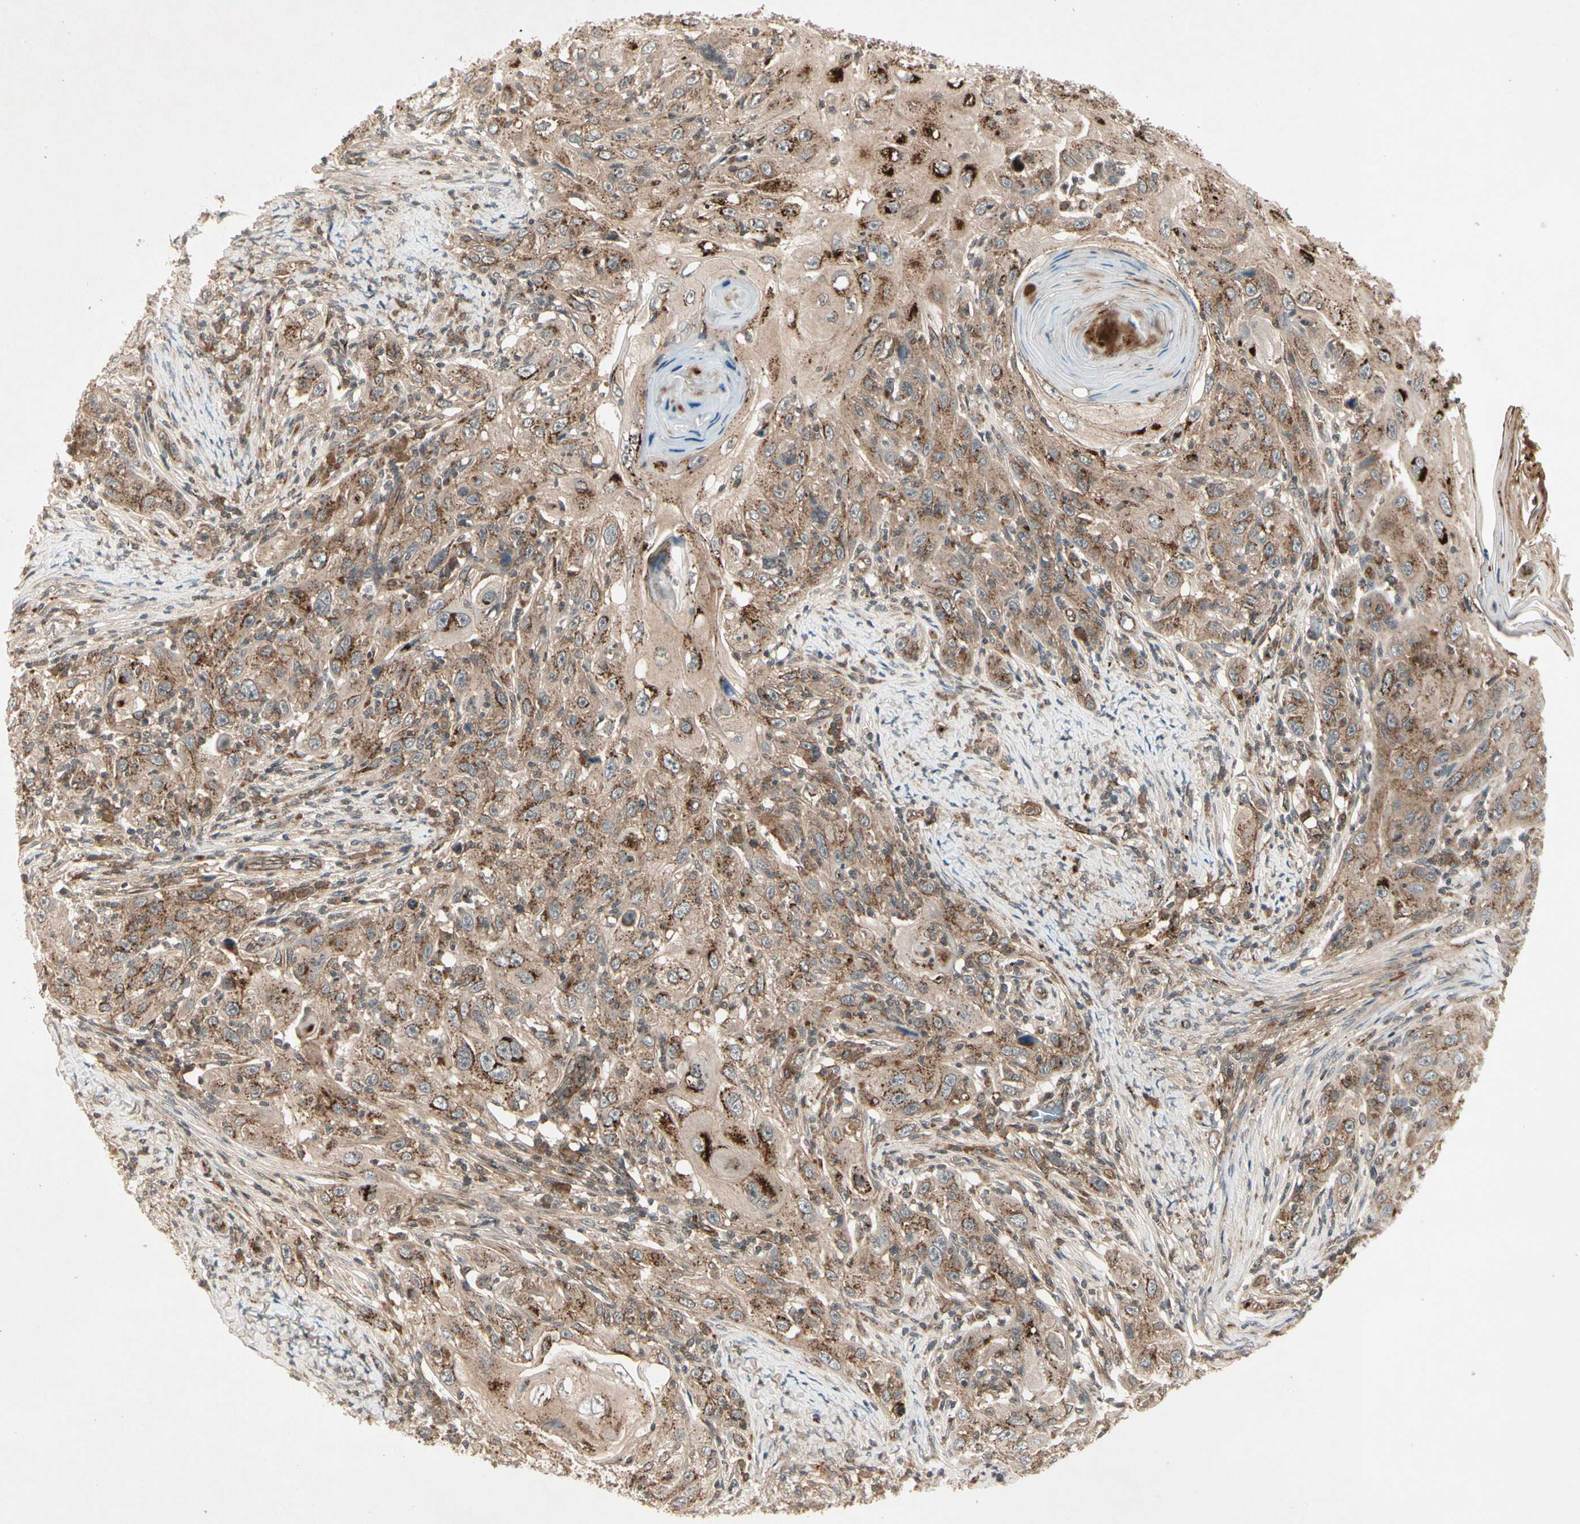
{"staining": {"intensity": "strong", "quantity": ">75%", "location": "cytoplasmic/membranous"}, "tissue": "skin cancer", "cell_type": "Tumor cells", "image_type": "cancer", "snomed": [{"axis": "morphology", "description": "Squamous cell carcinoma, NOS"}, {"axis": "topography", "description": "Skin"}], "caption": "Squamous cell carcinoma (skin) stained with a protein marker exhibits strong staining in tumor cells.", "gene": "FLOT1", "patient": {"sex": "female", "age": 88}}